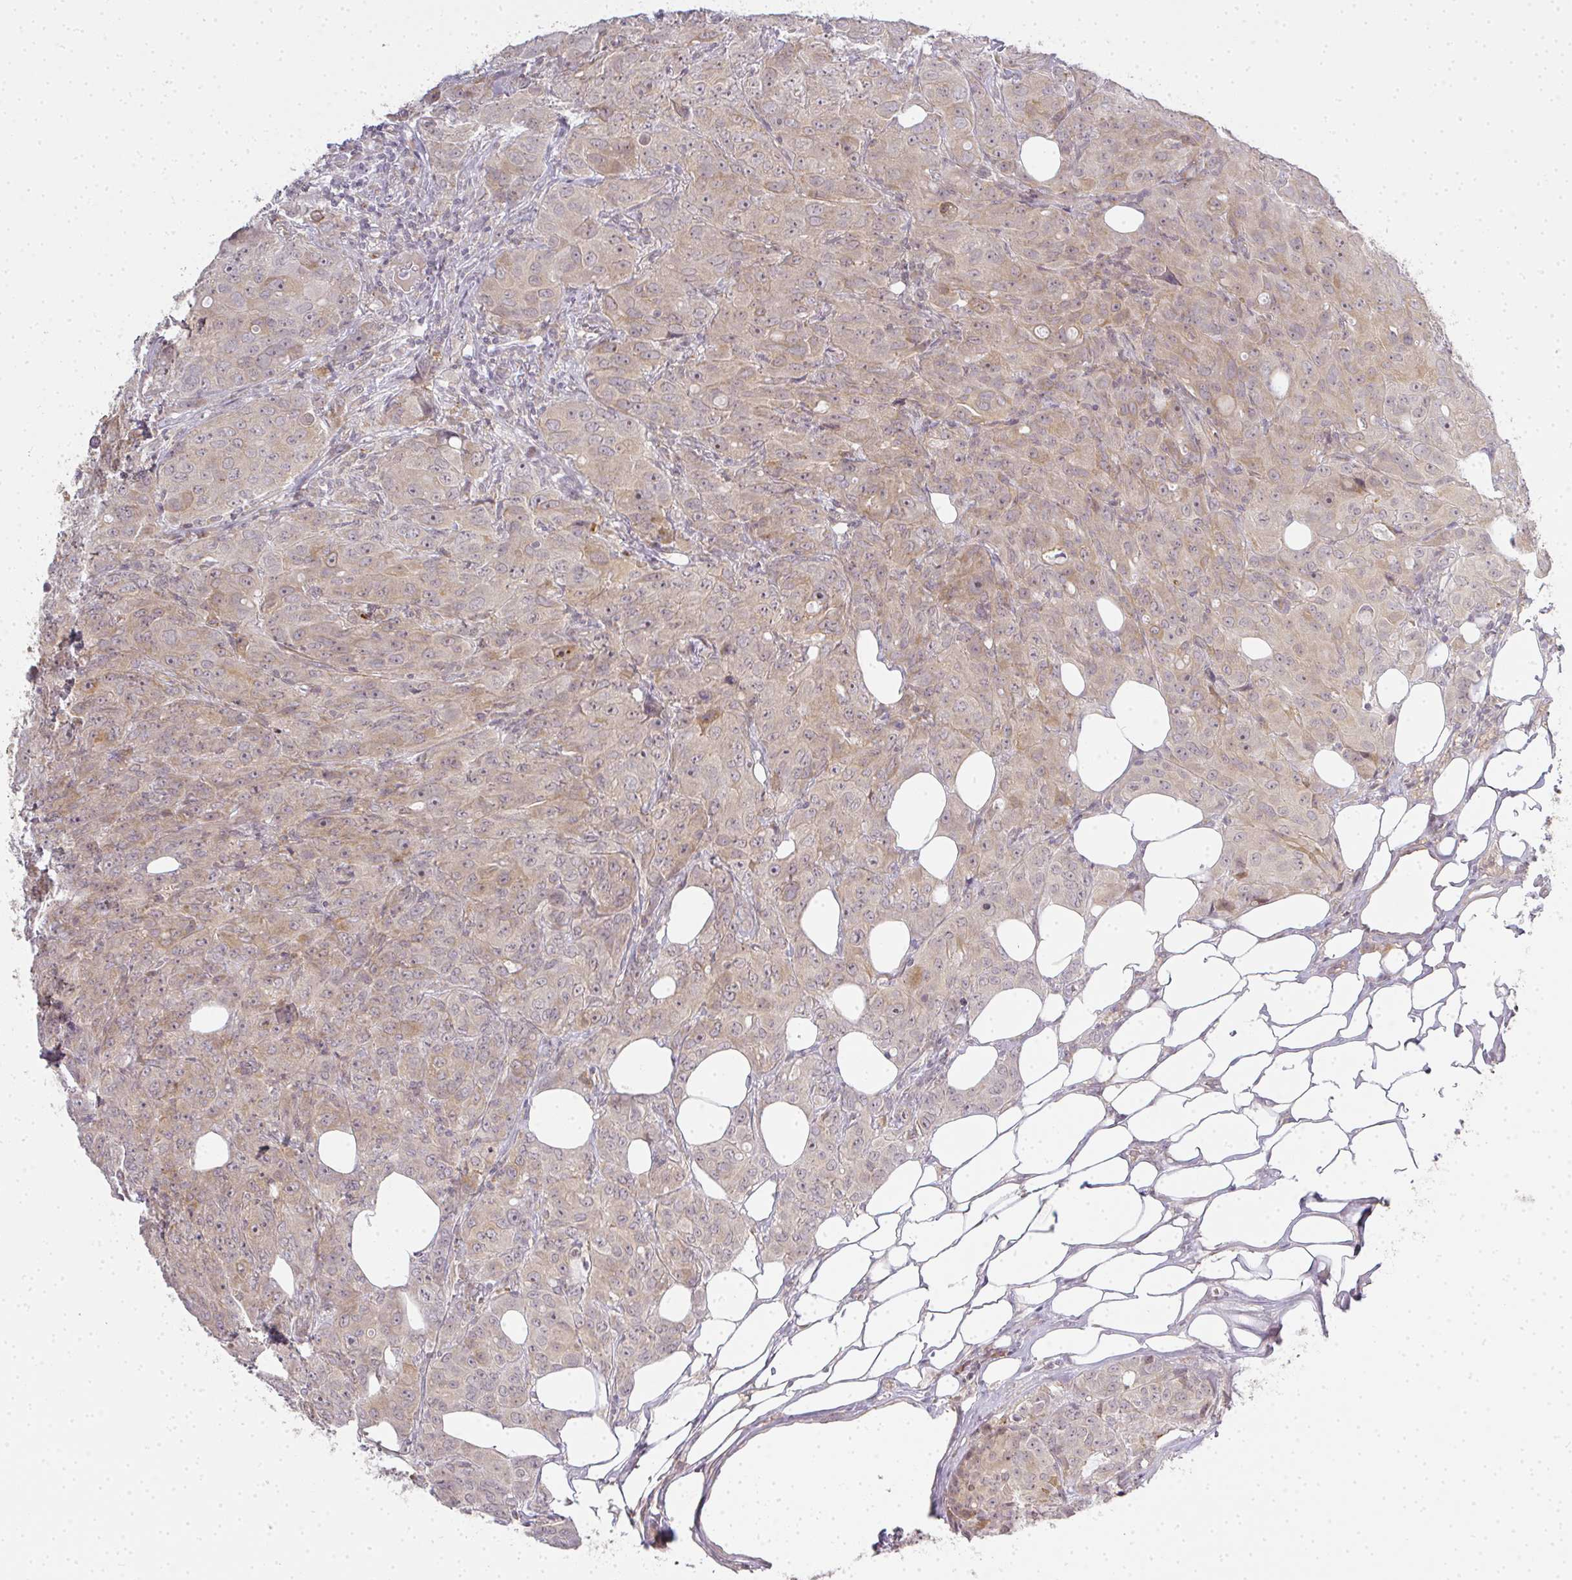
{"staining": {"intensity": "weak", "quantity": "25%-75%", "location": "cytoplasmic/membranous"}, "tissue": "breast cancer", "cell_type": "Tumor cells", "image_type": "cancer", "snomed": [{"axis": "morphology", "description": "Duct carcinoma"}, {"axis": "topography", "description": "Breast"}], "caption": "This image exhibits IHC staining of breast infiltrating ductal carcinoma, with low weak cytoplasmic/membranous staining in about 25%-75% of tumor cells.", "gene": "MED19", "patient": {"sex": "female", "age": 43}}